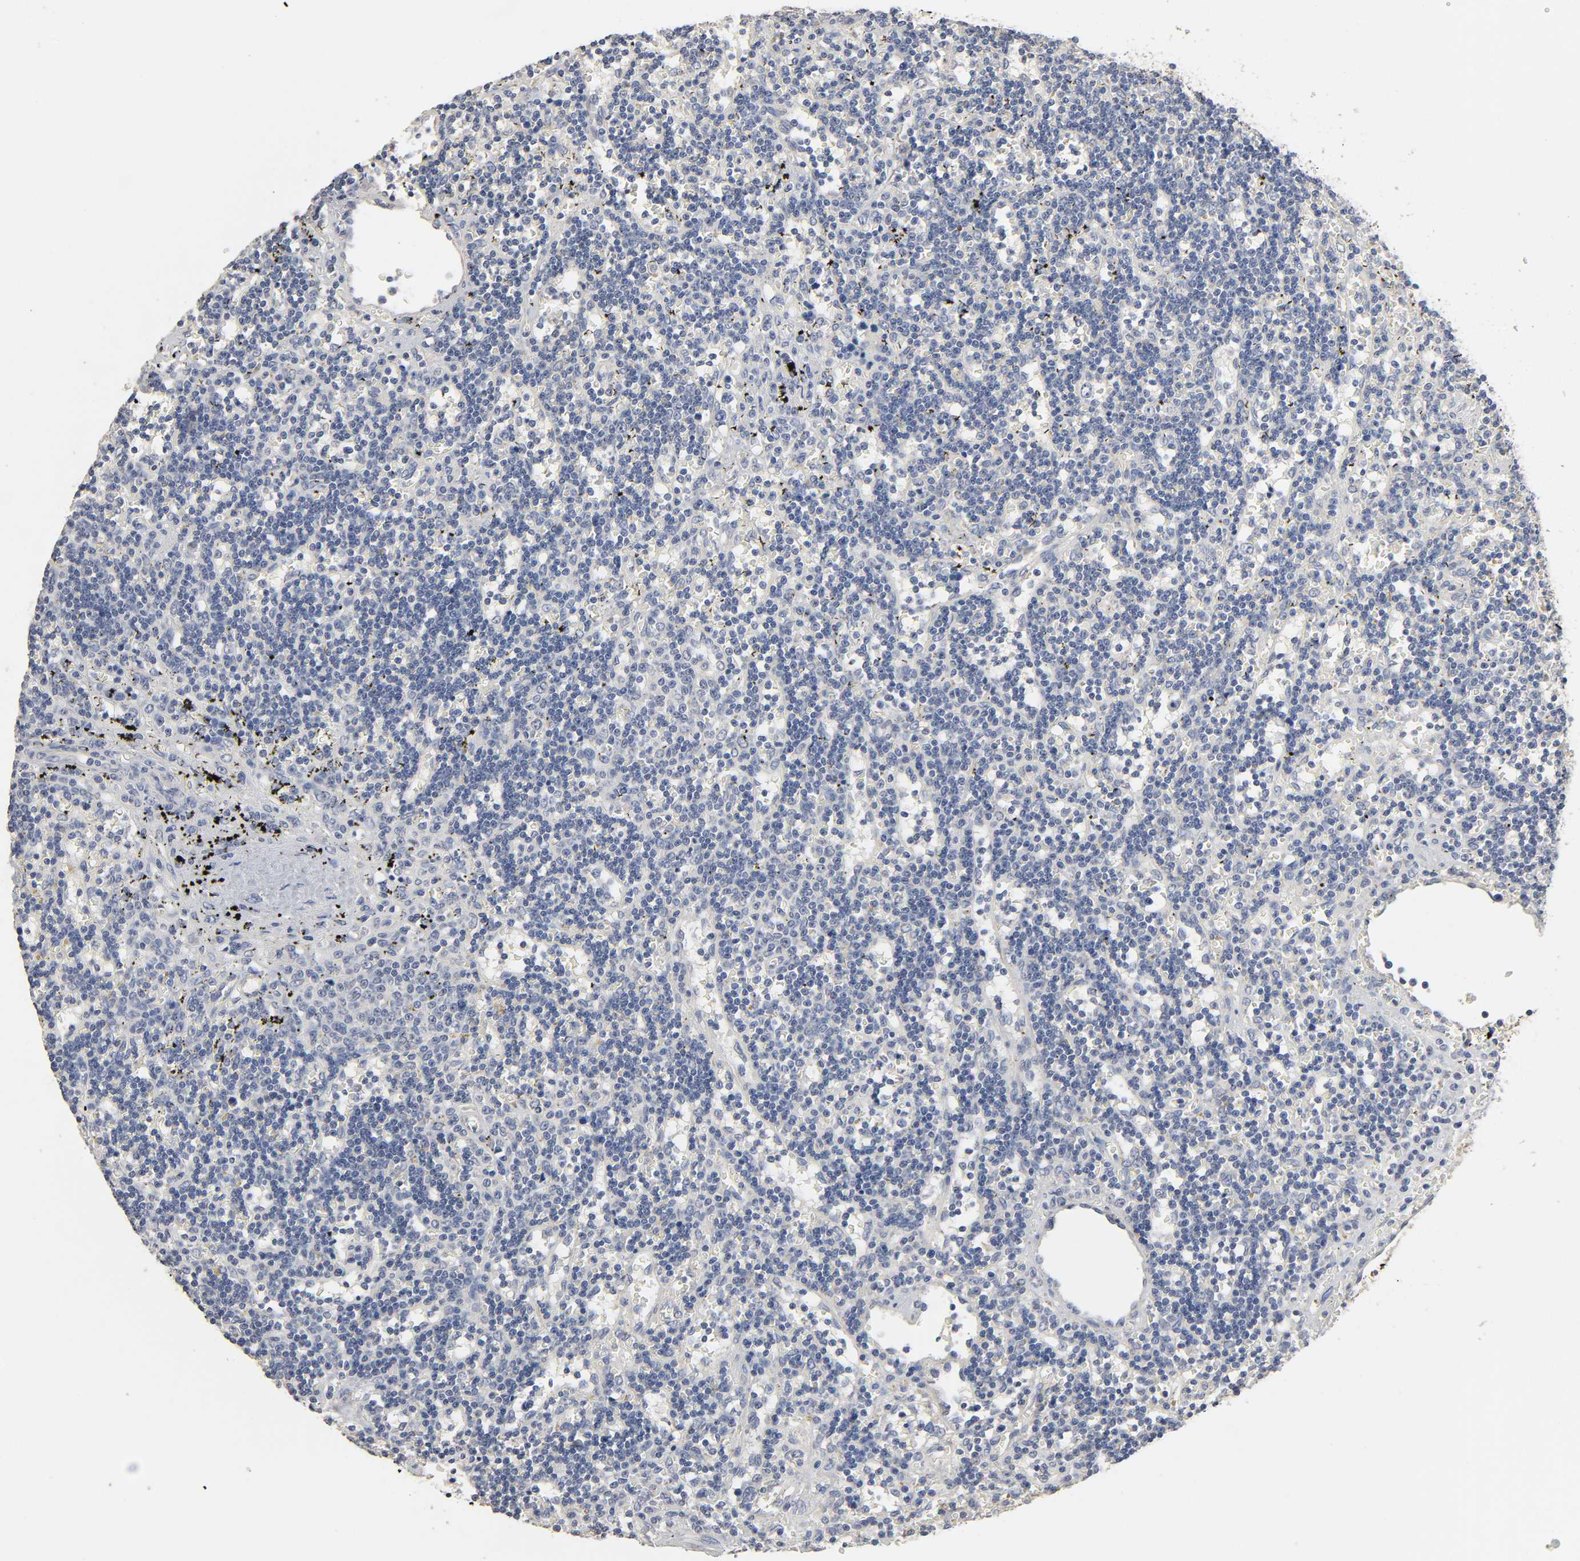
{"staining": {"intensity": "negative", "quantity": "none", "location": "none"}, "tissue": "lymphoma", "cell_type": "Tumor cells", "image_type": "cancer", "snomed": [{"axis": "morphology", "description": "Malignant lymphoma, non-Hodgkin's type, Low grade"}, {"axis": "topography", "description": "Spleen"}], "caption": "Lymphoma was stained to show a protein in brown. There is no significant staining in tumor cells. The staining is performed using DAB (3,3'-diaminobenzidine) brown chromogen with nuclei counter-stained in using hematoxylin.", "gene": "SLC10A2", "patient": {"sex": "male", "age": 60}}